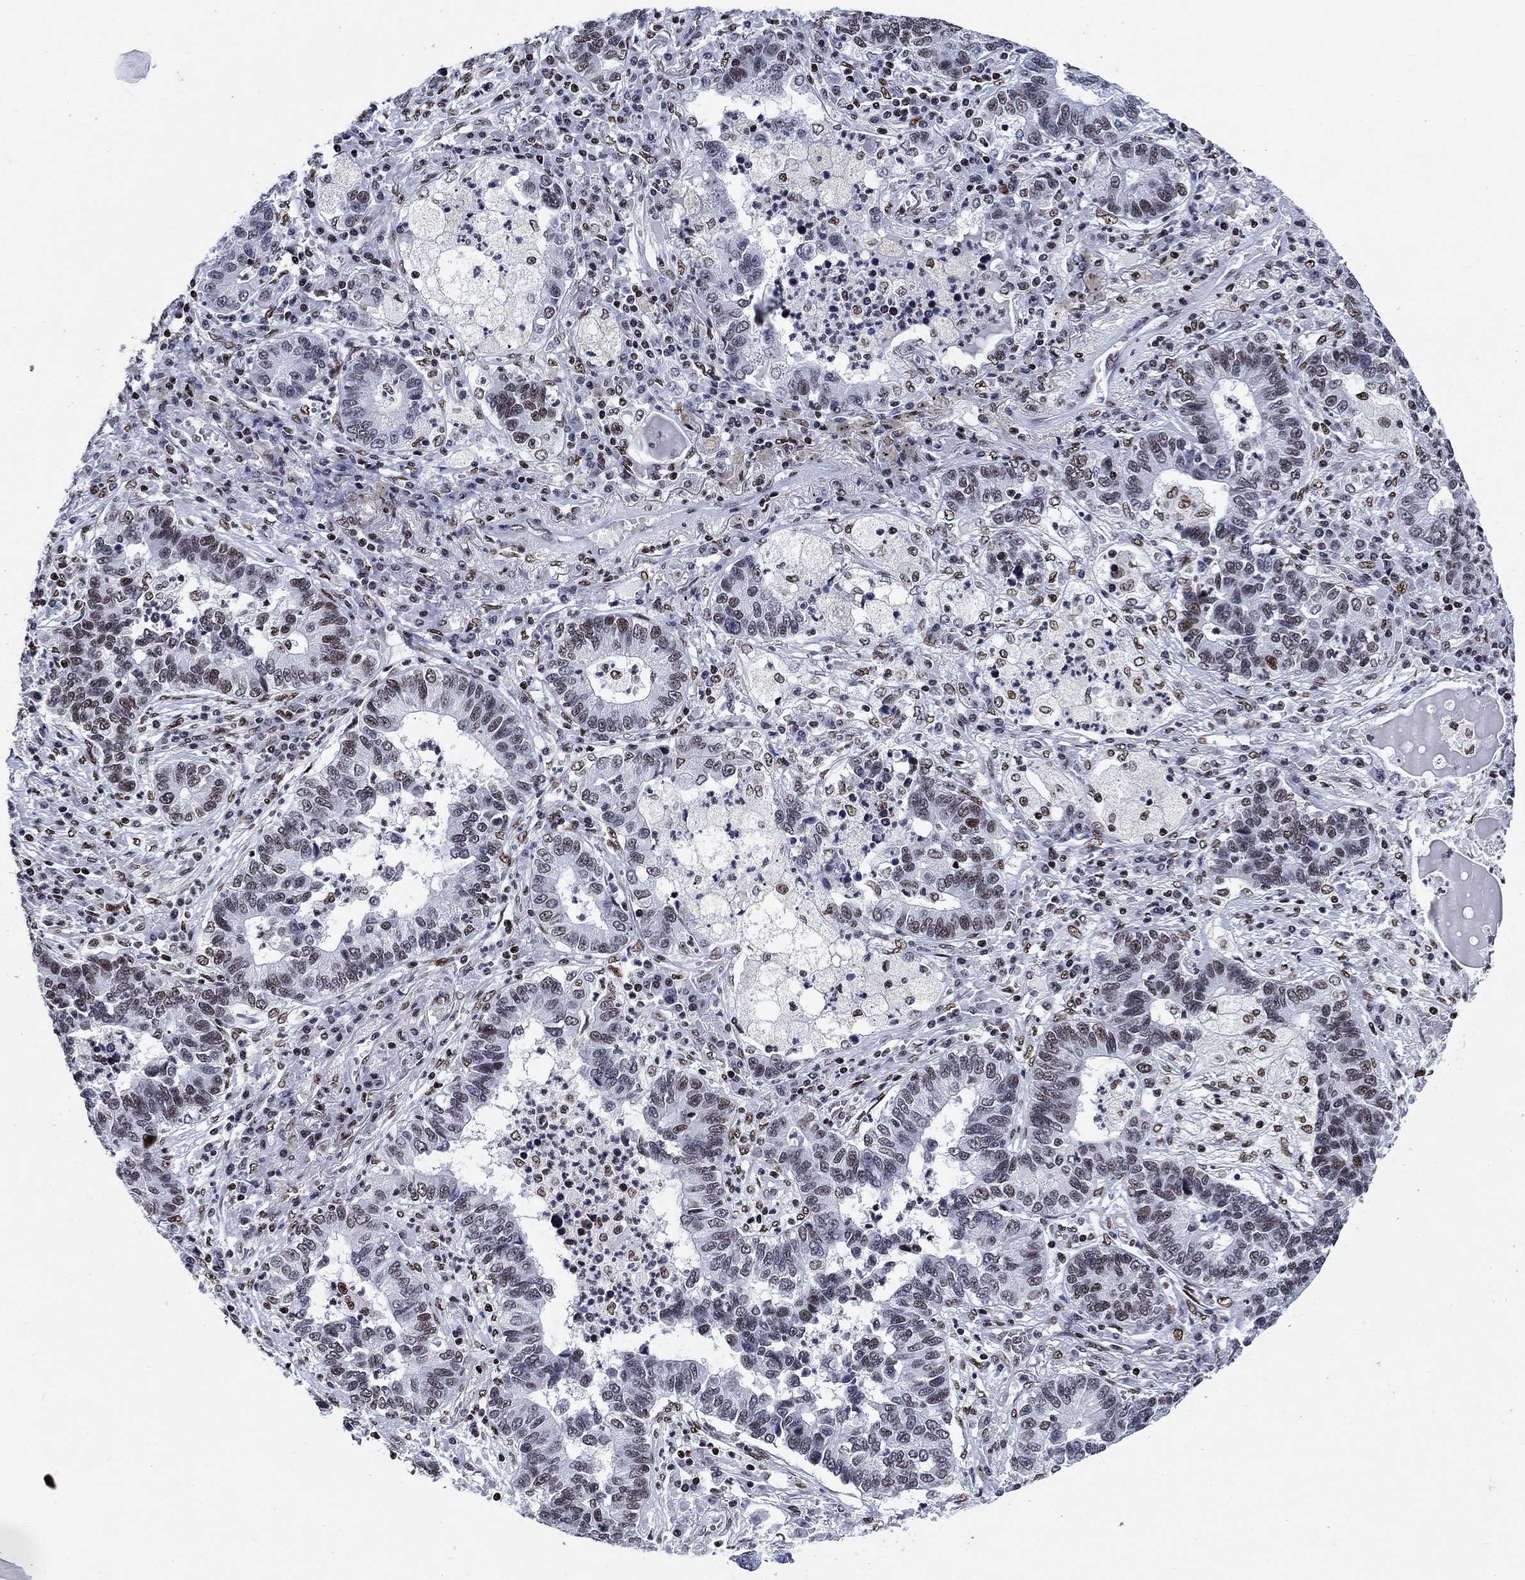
{"staining": {"intensity": "moderate", "quantity": "<25%", "location": "nuclear"}, "tissue": "lung cancer", "cell_type": "Tumor cells", "image_type": "cancer", "snomed": [{"axis": "morphology", "description": "Adenocarcinoma, NOS"}, {"axis": "topography", "description": "Lung"}], "caption": "Immunohistochemistry (IHC) image of neoplastic tissue: lung cancer stained using immunohistochemistry exhibits low levels of moderate protein expression localized specifically in the nuclear of tumor cells, appearing as a nuclear brown color.", "gene": "RPRD1B", "patient": {"sex": "female", "age": 57}}